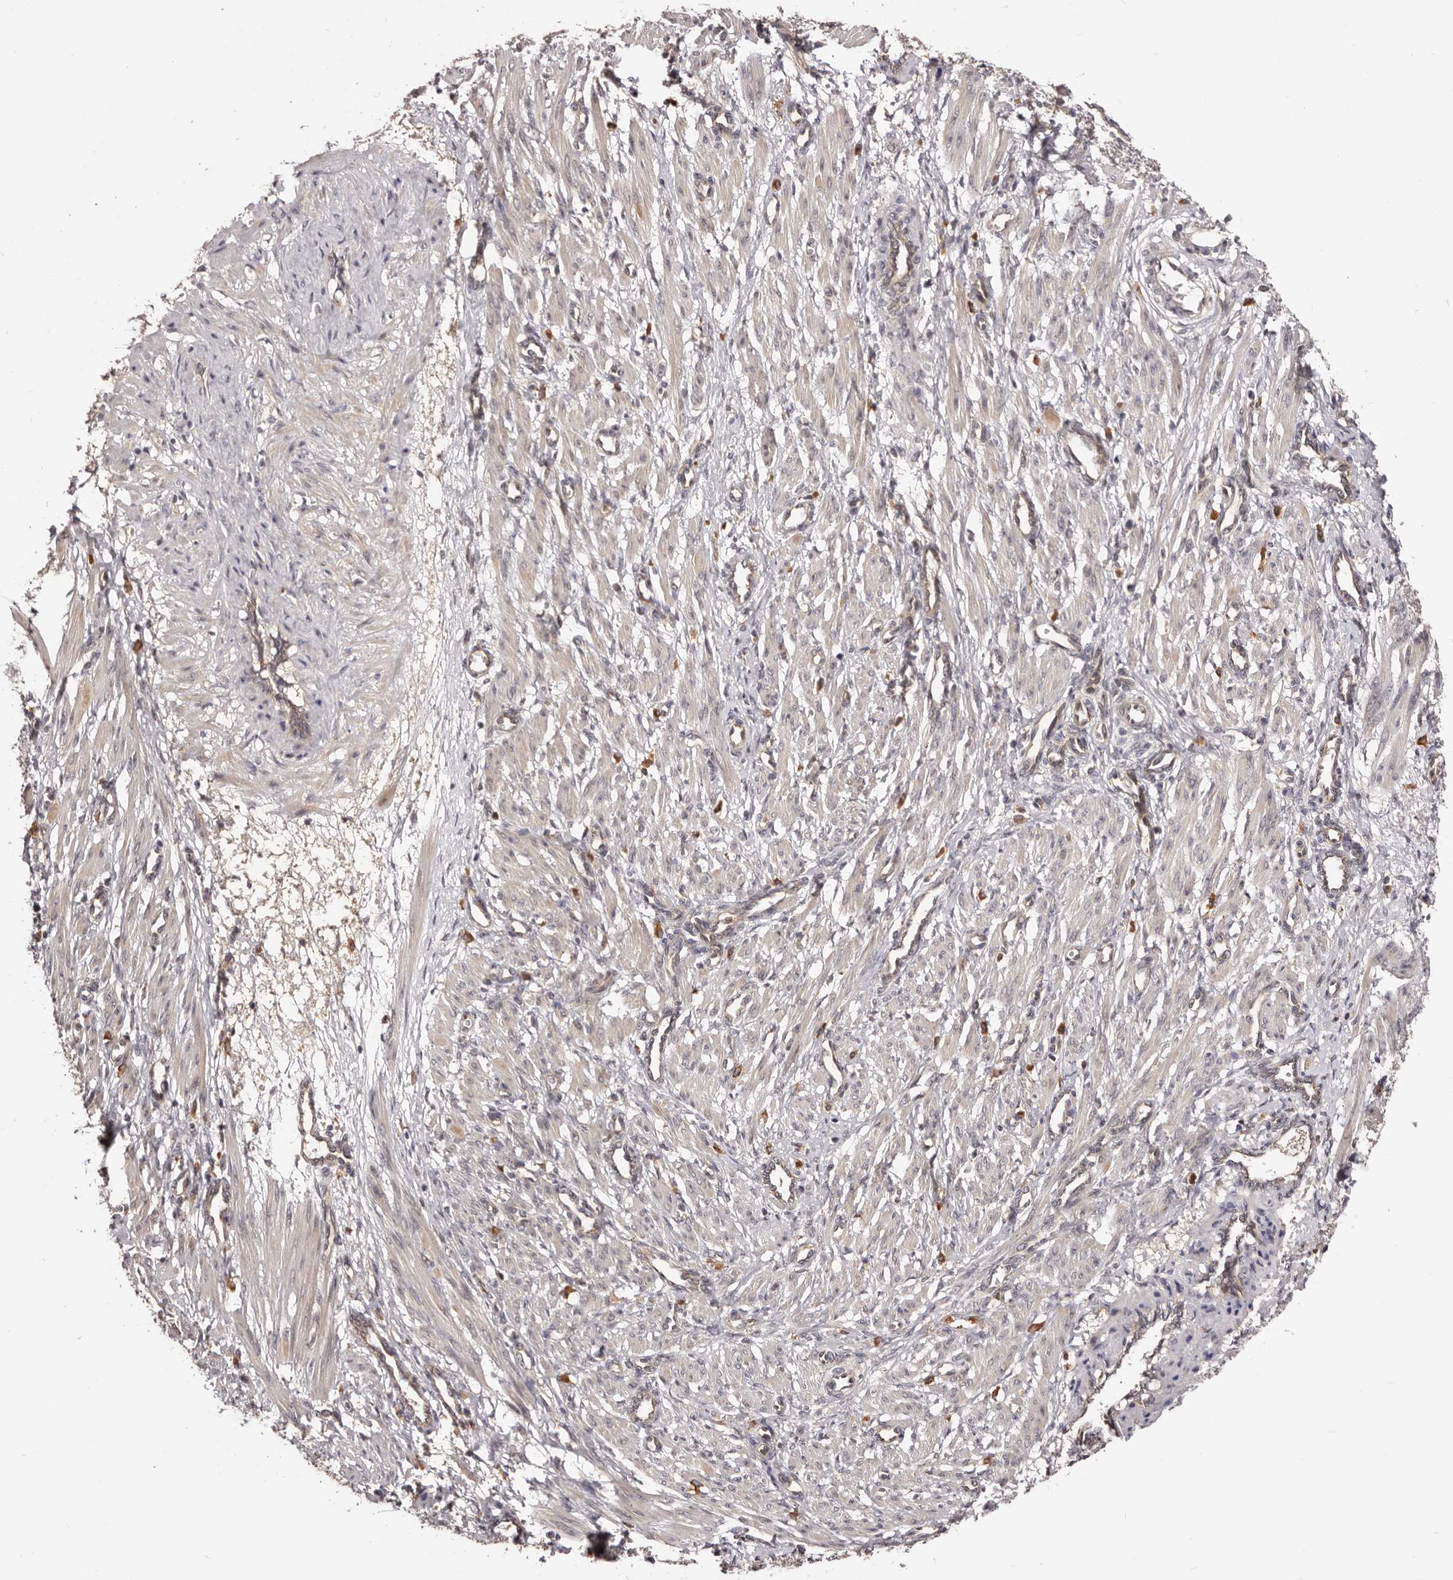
{"staining": {"intensity": "weak", "quantity": "25%-75%", "location": "cytoplasmic/membranous"}, "tissue": "smooth muscle", "cell_type": "Smooth muscle cells", "image_type": "normal", "snomed": [{"axis": "morphology", "description": "Normal tissue, NOS"}, {"axis": "topography", "description": "Endometrium"}], "caption": "Immunohistochemistry histopathology image of unremarkable smooth muscle: smooth muscle stained using immunohistochemistry (IHC) displays low levels of weak protein expression localized specifically in the cytoplasmic/membranous of smooth muscle cells, appearing as a cytoplasmic/membranous brown color.", "gene": "MDP1", "patient": {"sex": "female", "age": 33}}